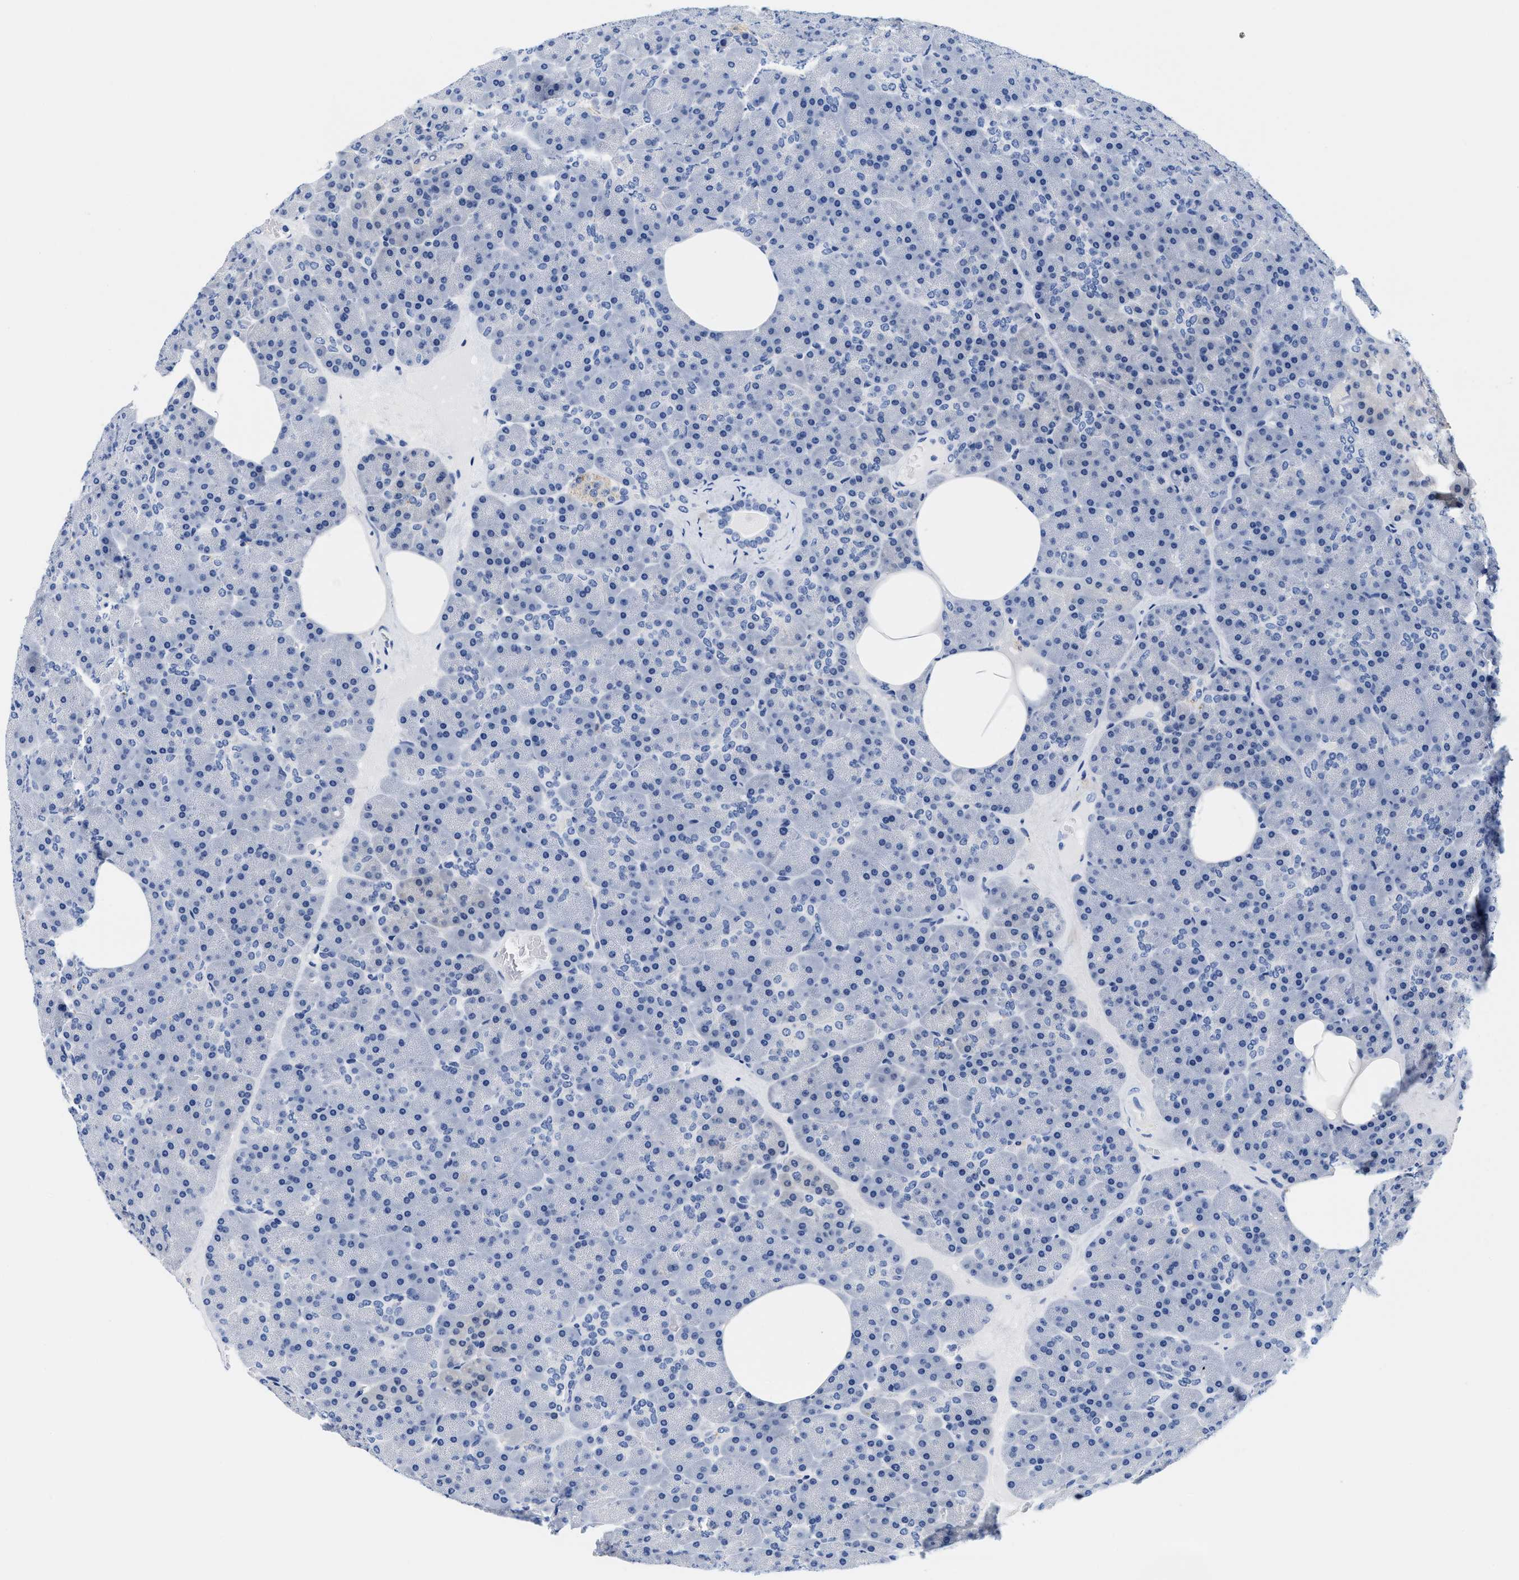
{"staining": {"intensity": "negative", "quantity": "none", "location": "none"}, "tissue": "pancreas", "cell_type": "Exocrine glandular cells", "image_type": "normal", "snomed": [{"axis": "morphology", "description": "Normal tissue, NOS"}, {"axis": "morphology", "description": "Carcinoid, malignant, NOS"}, {"axis": "topography", "description": "Pancreas"}], "caption": "The micrograph exhibits no significant staining in exocrine glandular cells of pancreas.", "gene": "TTC3", "patient": {"sex": "female", "age": 35}}